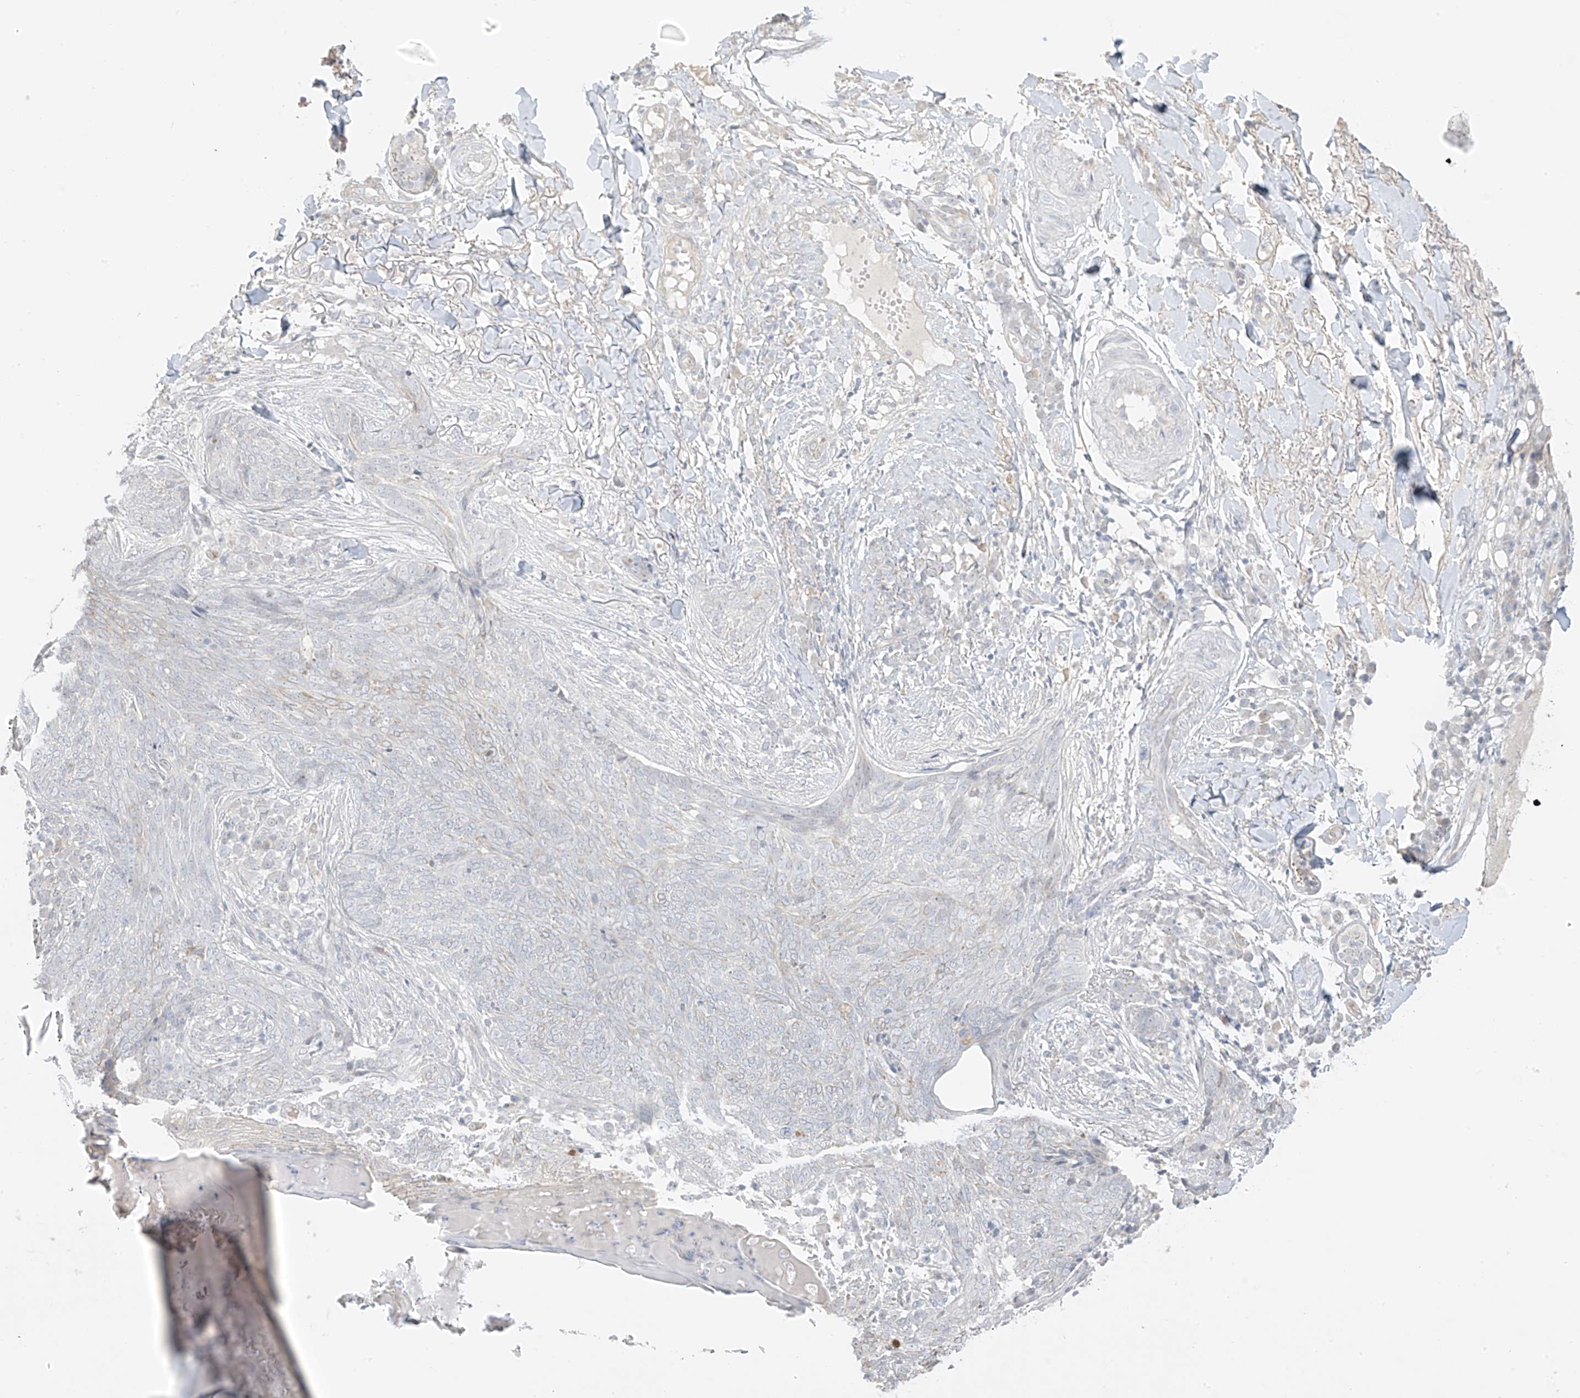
{"staining": {"intensity": "negative", "quantity": "none", "location": "none"}, "tissue": "skin cancer", "cell_type": "Tumor cells", "image_type": "cancer", "snomed": [{"axis": "morphology", "description": "Basal cell carcinoma"}, {"axis": "topography", "description": "Skin"}], "caption": "Immunohistochemical staining of human skin basal cell carcinoma reveals no significant expression in tumor cells.", "gene": "DCDC2", "patient": {"sex": "male", "age": 85}}